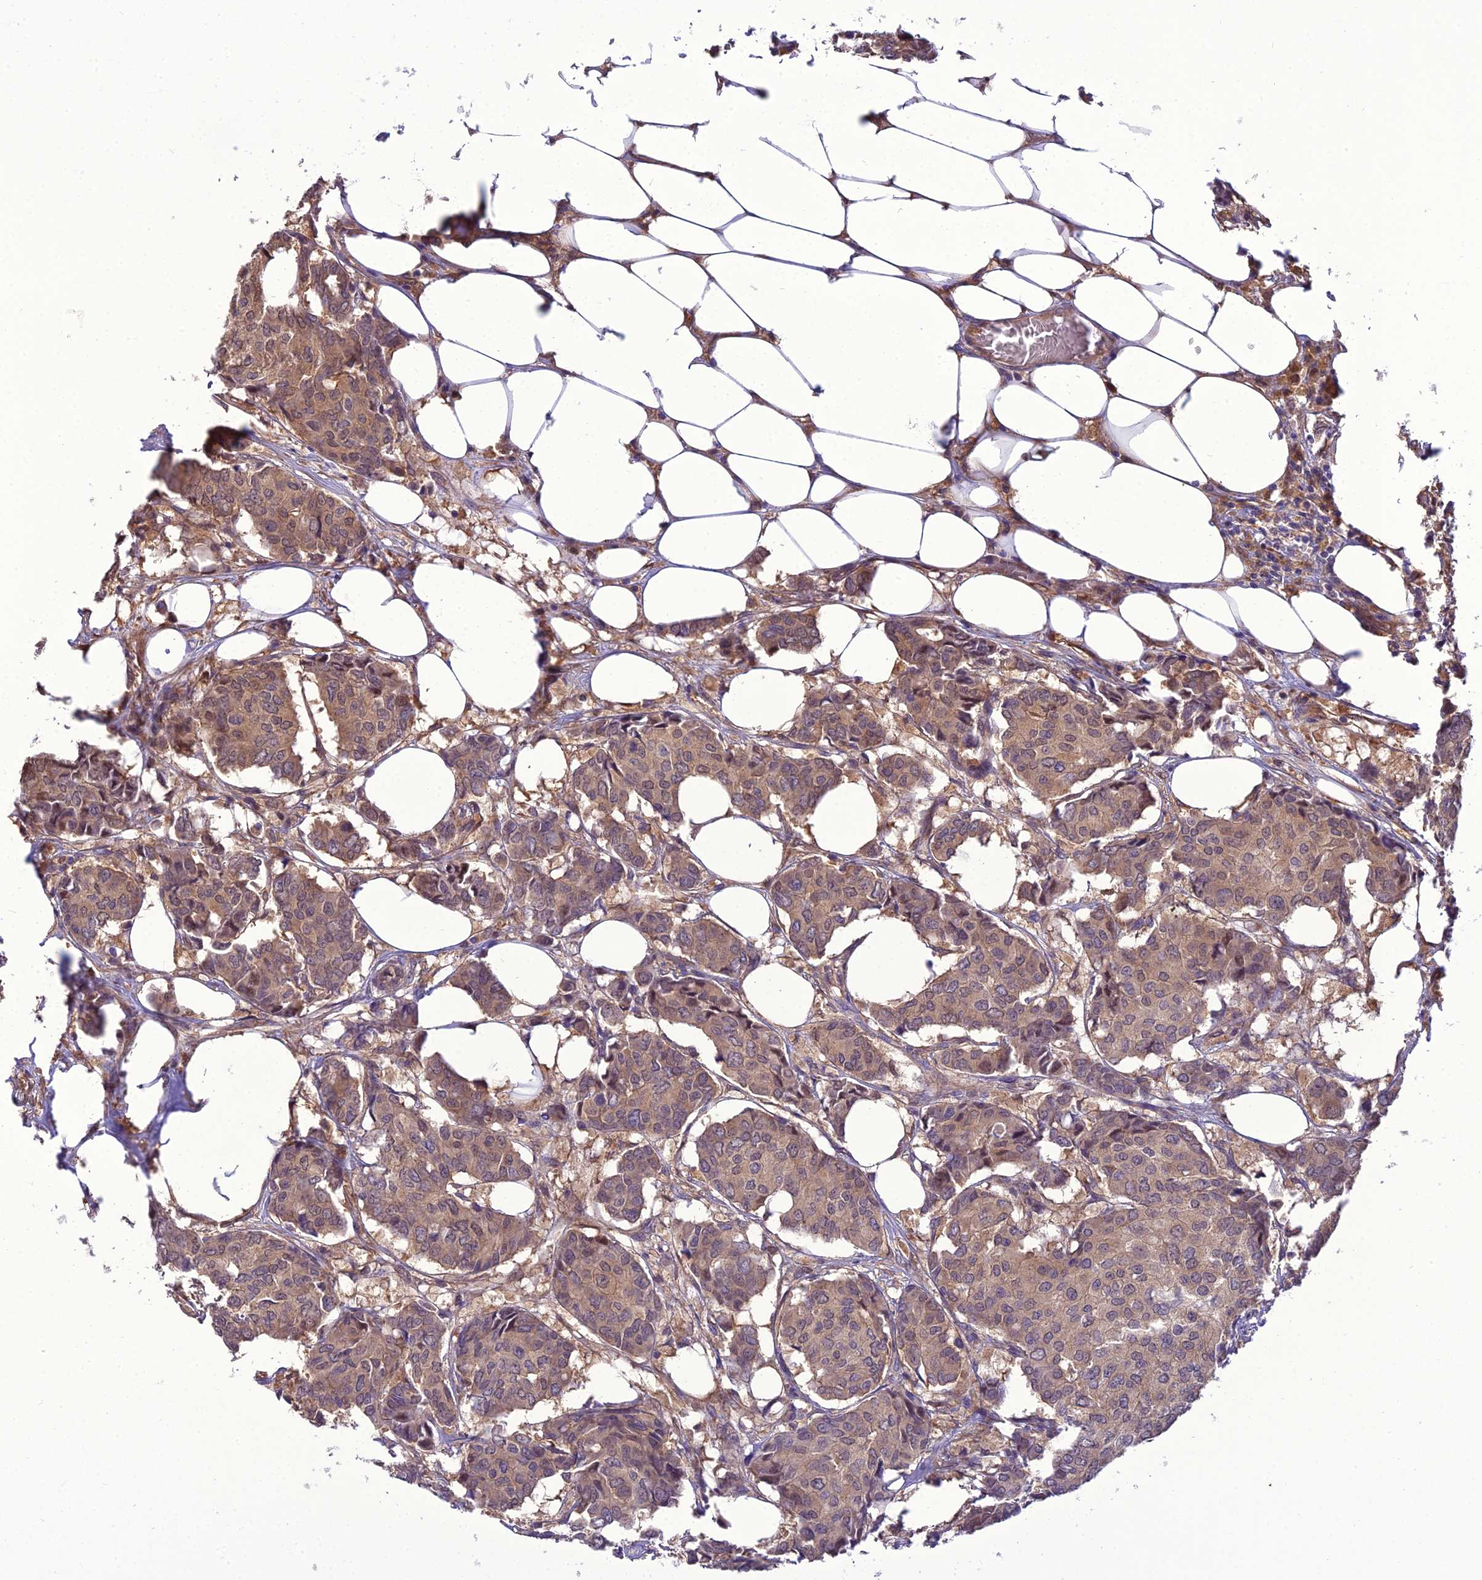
{"staining": {"intensity": "moderate", "quantity": ">75%", "location": "cytoplasmic/membranous"}, "tissue": "breast cancer", "cell_type": "Tumor cells", "image_type": "cancer", "snomed": [{"axis": "morphology", "description": "Duct carcinoma"}, {"axis": "topography", "description": "Breast"}], "caption": "This micrograph reveals immunohistochemistry staining of human breast cancer, with medium moderate cytoplasmic/membranous positivity in approximately >75% of tumor cells.", "gene": "BORCS6", "patient": {"sex": "female", "age": 75}}